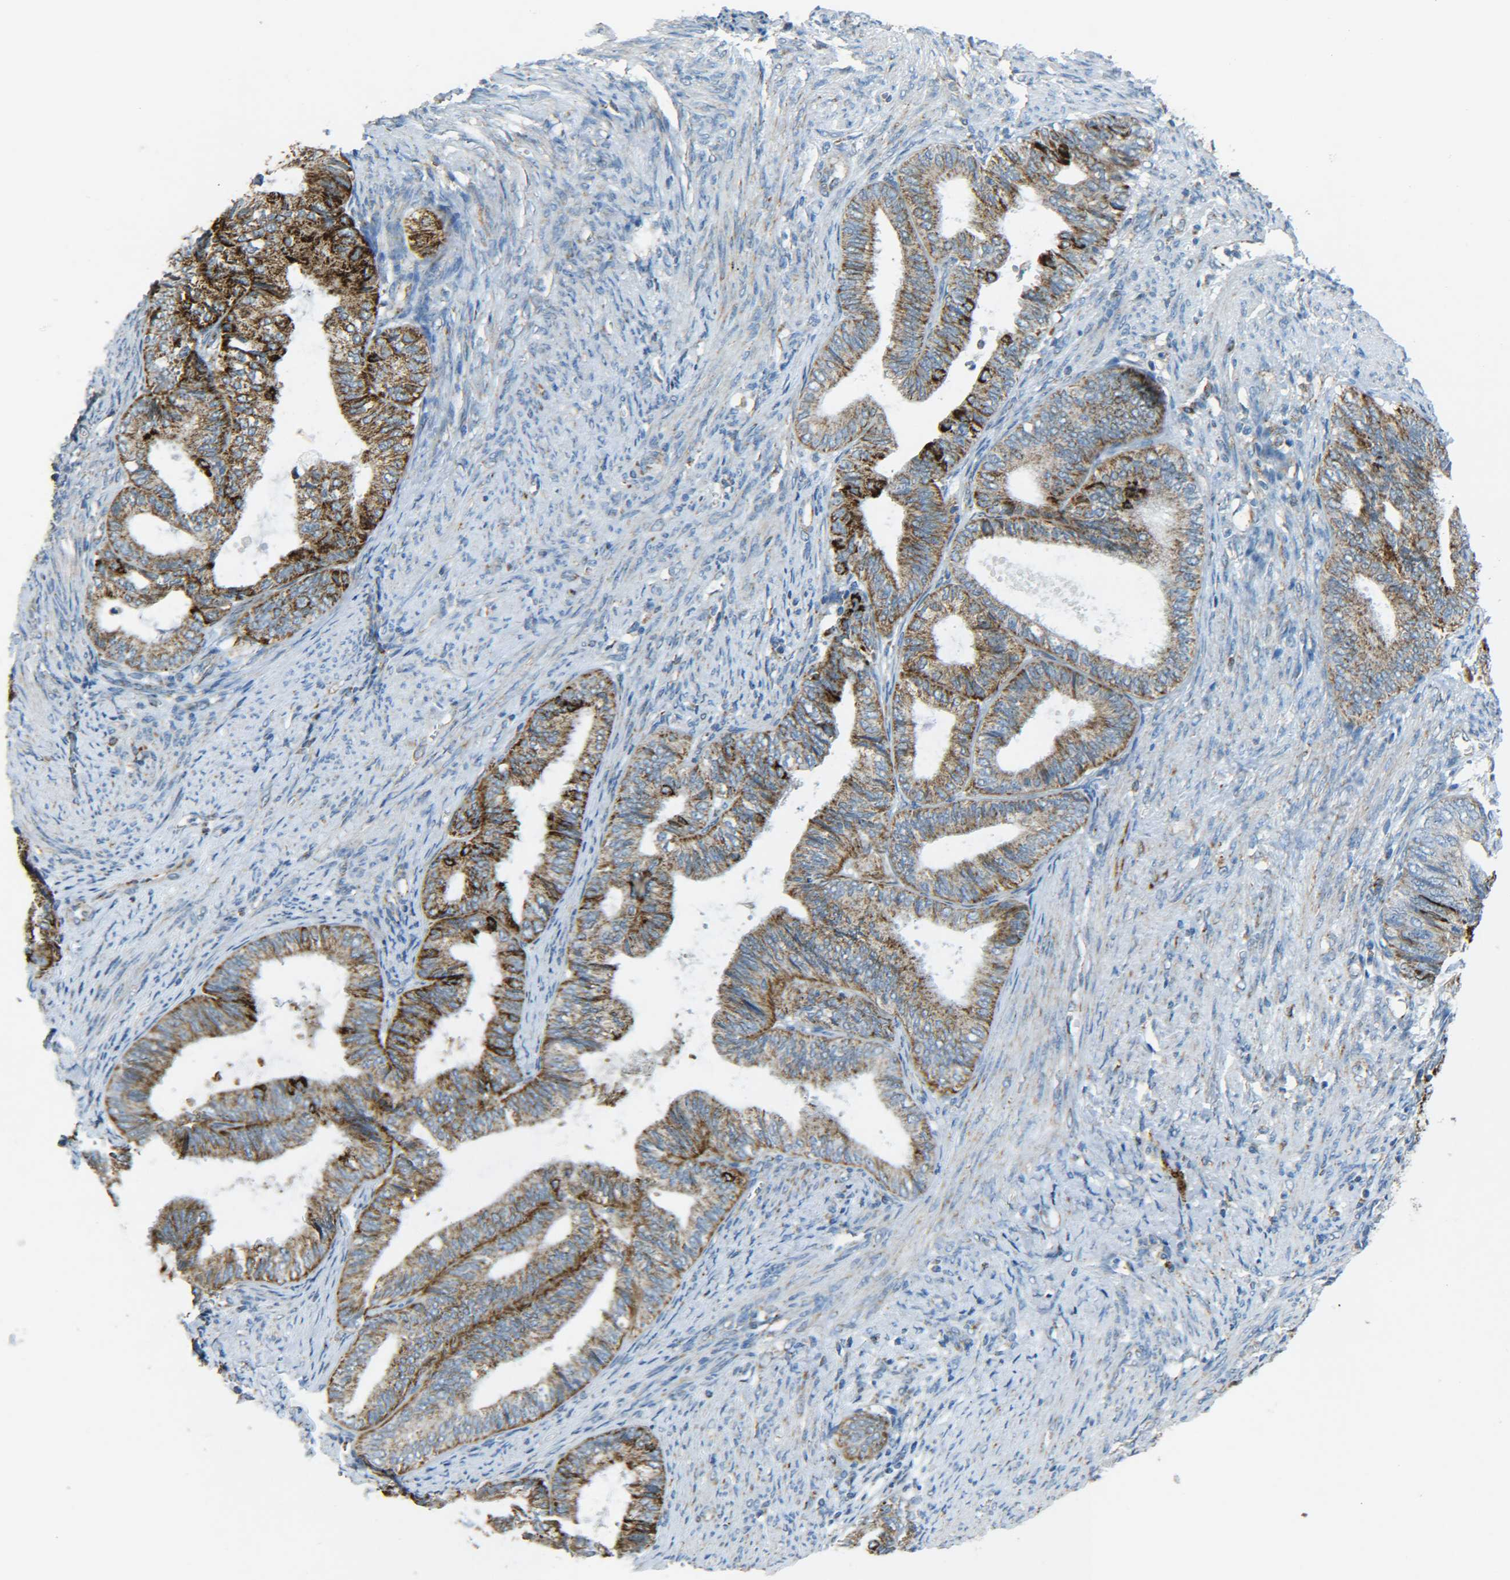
{"staining": {"intensity": "strong", "quantity": ">75%", "location": "cytoplasmic/membranous"}, "tissue": "endometrial cancer", "cell_type": "Tumor cells", "image_type": "cancer", "snomed": [{"axis": "morphology", "description": "Adenocarcinoma, NOS"}, {"axis": "topography", "description": "Endometrium"}], "caption": "Immunohistochemical staining of endometrial cancer exhibits strong cytoplasmic/membranous protein expression in about >75% of tumor cells.", "gene": "CYB5R1", "patient": {"sex": "female", "age": 86}}